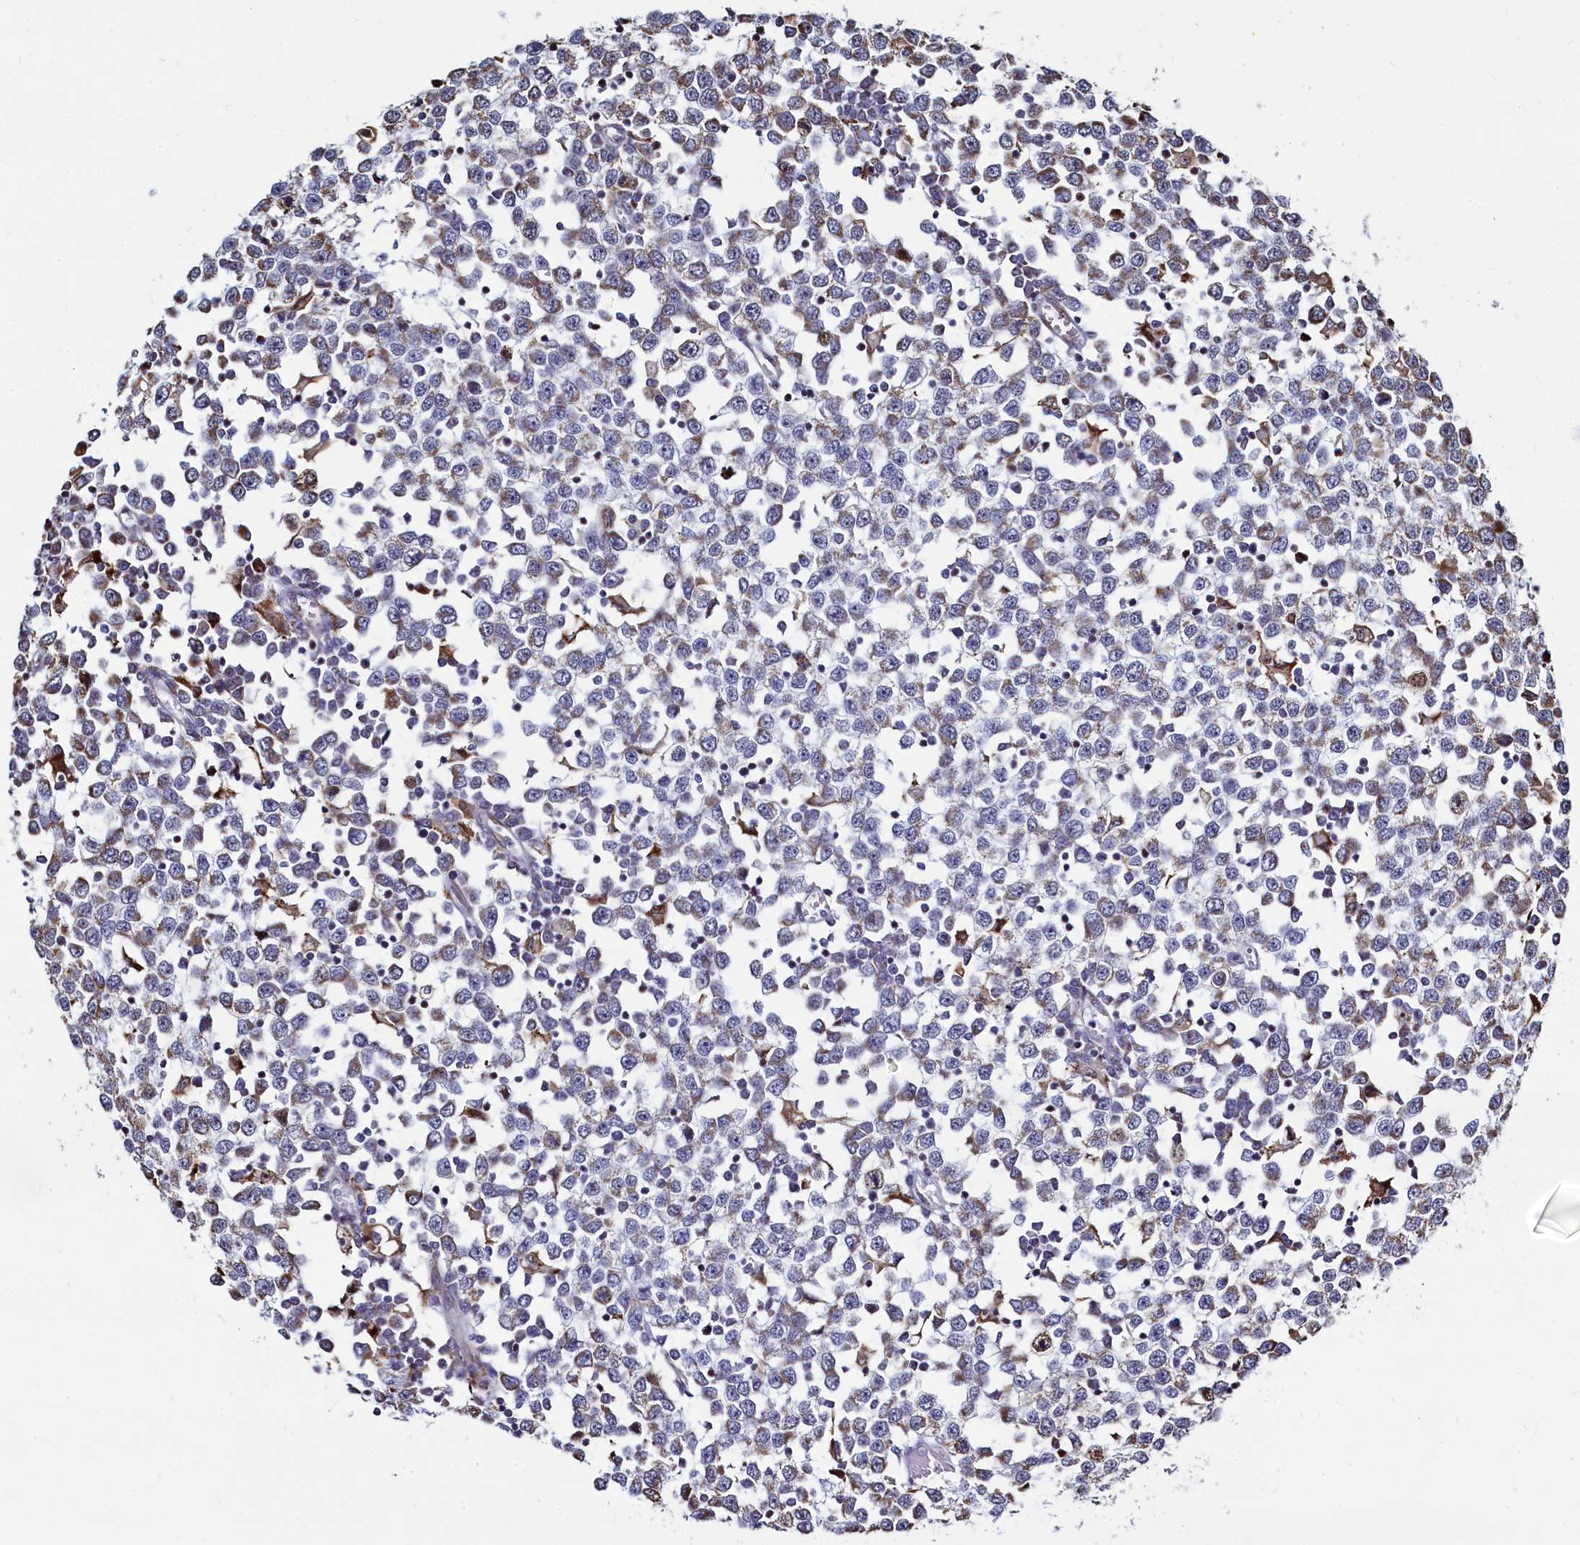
{"staining": {"intensity": "moderate", "quantity": "<25%", "location": "cytoplasmic/membranous"}, "tissue": "testis cancer", "cell_type": "Tumor cells", "image_type": "cancer", "snomed": [{"axis": "morphology", "description": "Seminoma, NOS"}, {"axis": "topography", "description": "Testis"}], "caption": "Human testis cancer stained with a brown dye shows moderate cytoplasmic/membranous positive staining in approximately <25% of tumor cells.", "gene": "HDGFL3", "patient": {"sex": "male", "age": 65}}